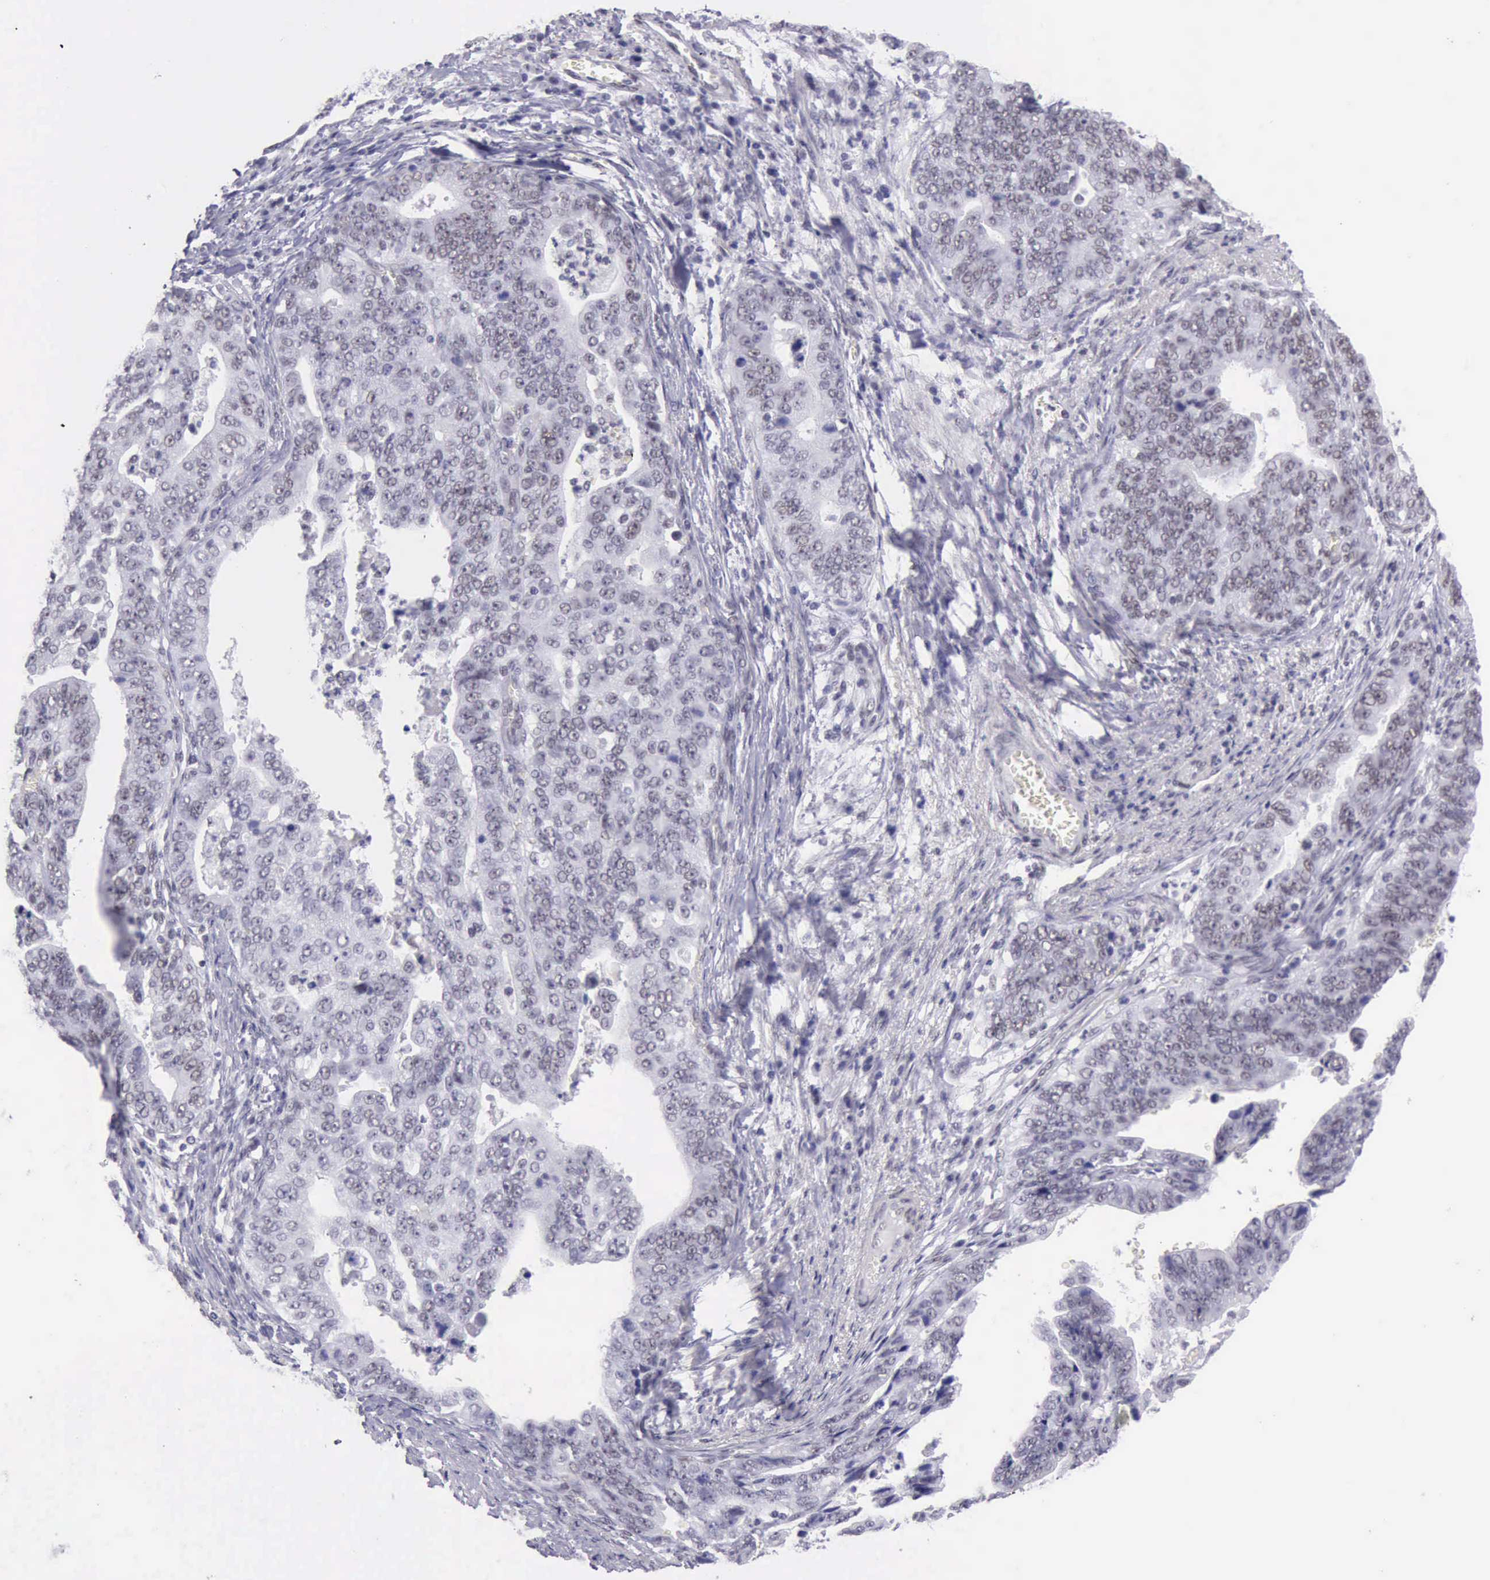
{"staining": {"intensity": "weak", "quantity": "<25%", "location": "nuclear"}, "tissue": "stomach cancer", "cell_type": "Tumor cells", "image_type": "cancer", "snomed": [{"axis": "morphology", "description": "Adenocarcinoma, NOS"}, {"axis": "topography", "description": "Stomach, upper"}], "caption": "Tumor cells show no significant positivity in stomach adenocarcinoma. (DAB immunohistochemistry, high magnification).", "gene": "EP300", "patient": {"sex": "female", "age": 50}}